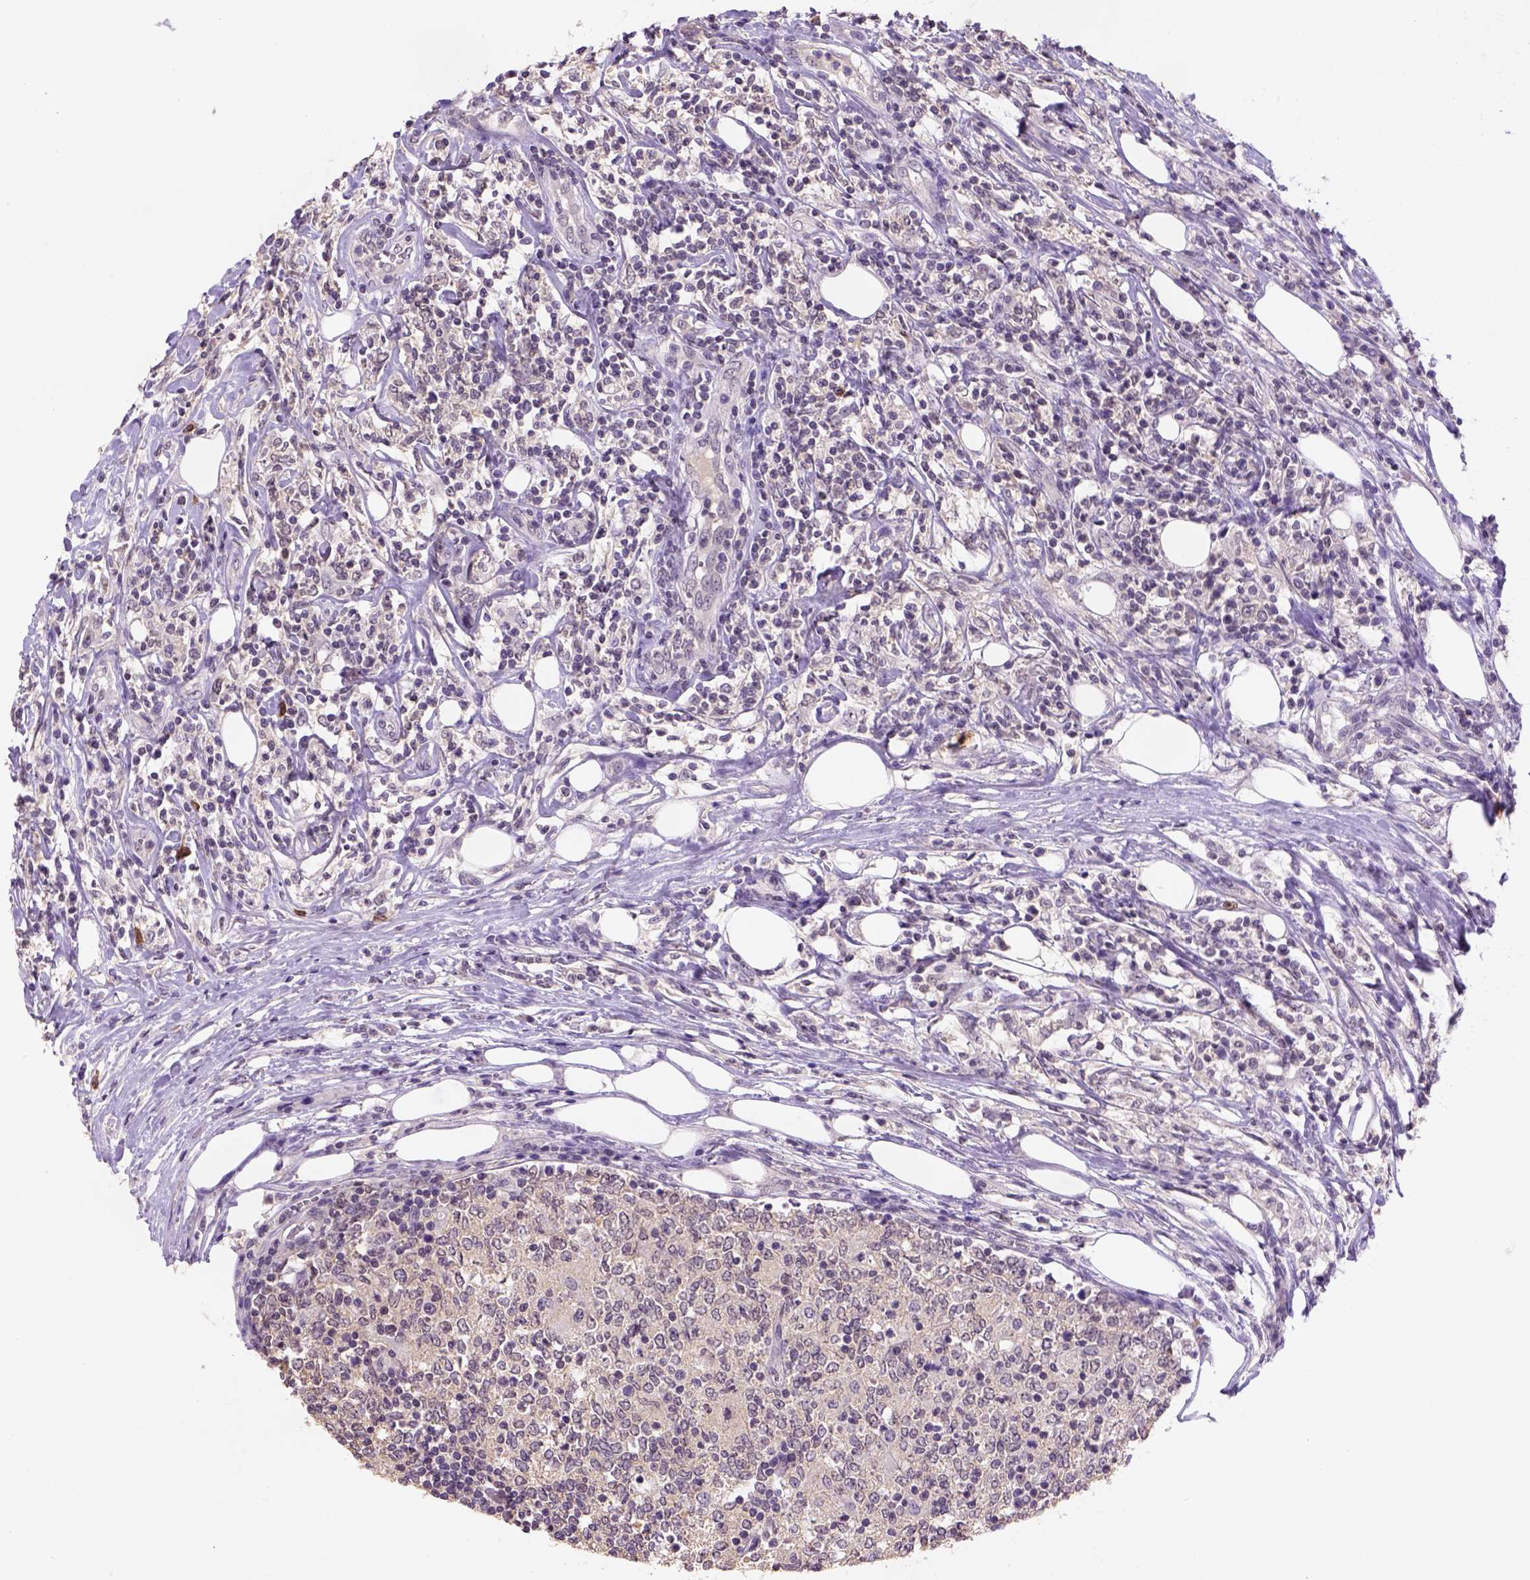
{"staining": {"intensity": "weak", "quantity": ">75%", "location": "cytoplasmic/membranous,nuclear"}, "tissue": "lymphoma", "cell_type": "Tumor cells", "image_type": "cancer", "snomed": [{"axis": "morphology", "description": "Malignant lymphoma, non-Hodgkin's type, High grade"}, {"axis": "topography", "description": "Lymph node"}], "caption": "The image exhibits a brown stain indicating the presence of a protein in the cytoplasmic/membranous and nuclear of tumor cells in lymphoma.", "gene": "SCML4", "patient": {"sex": "female", "age": 84}}